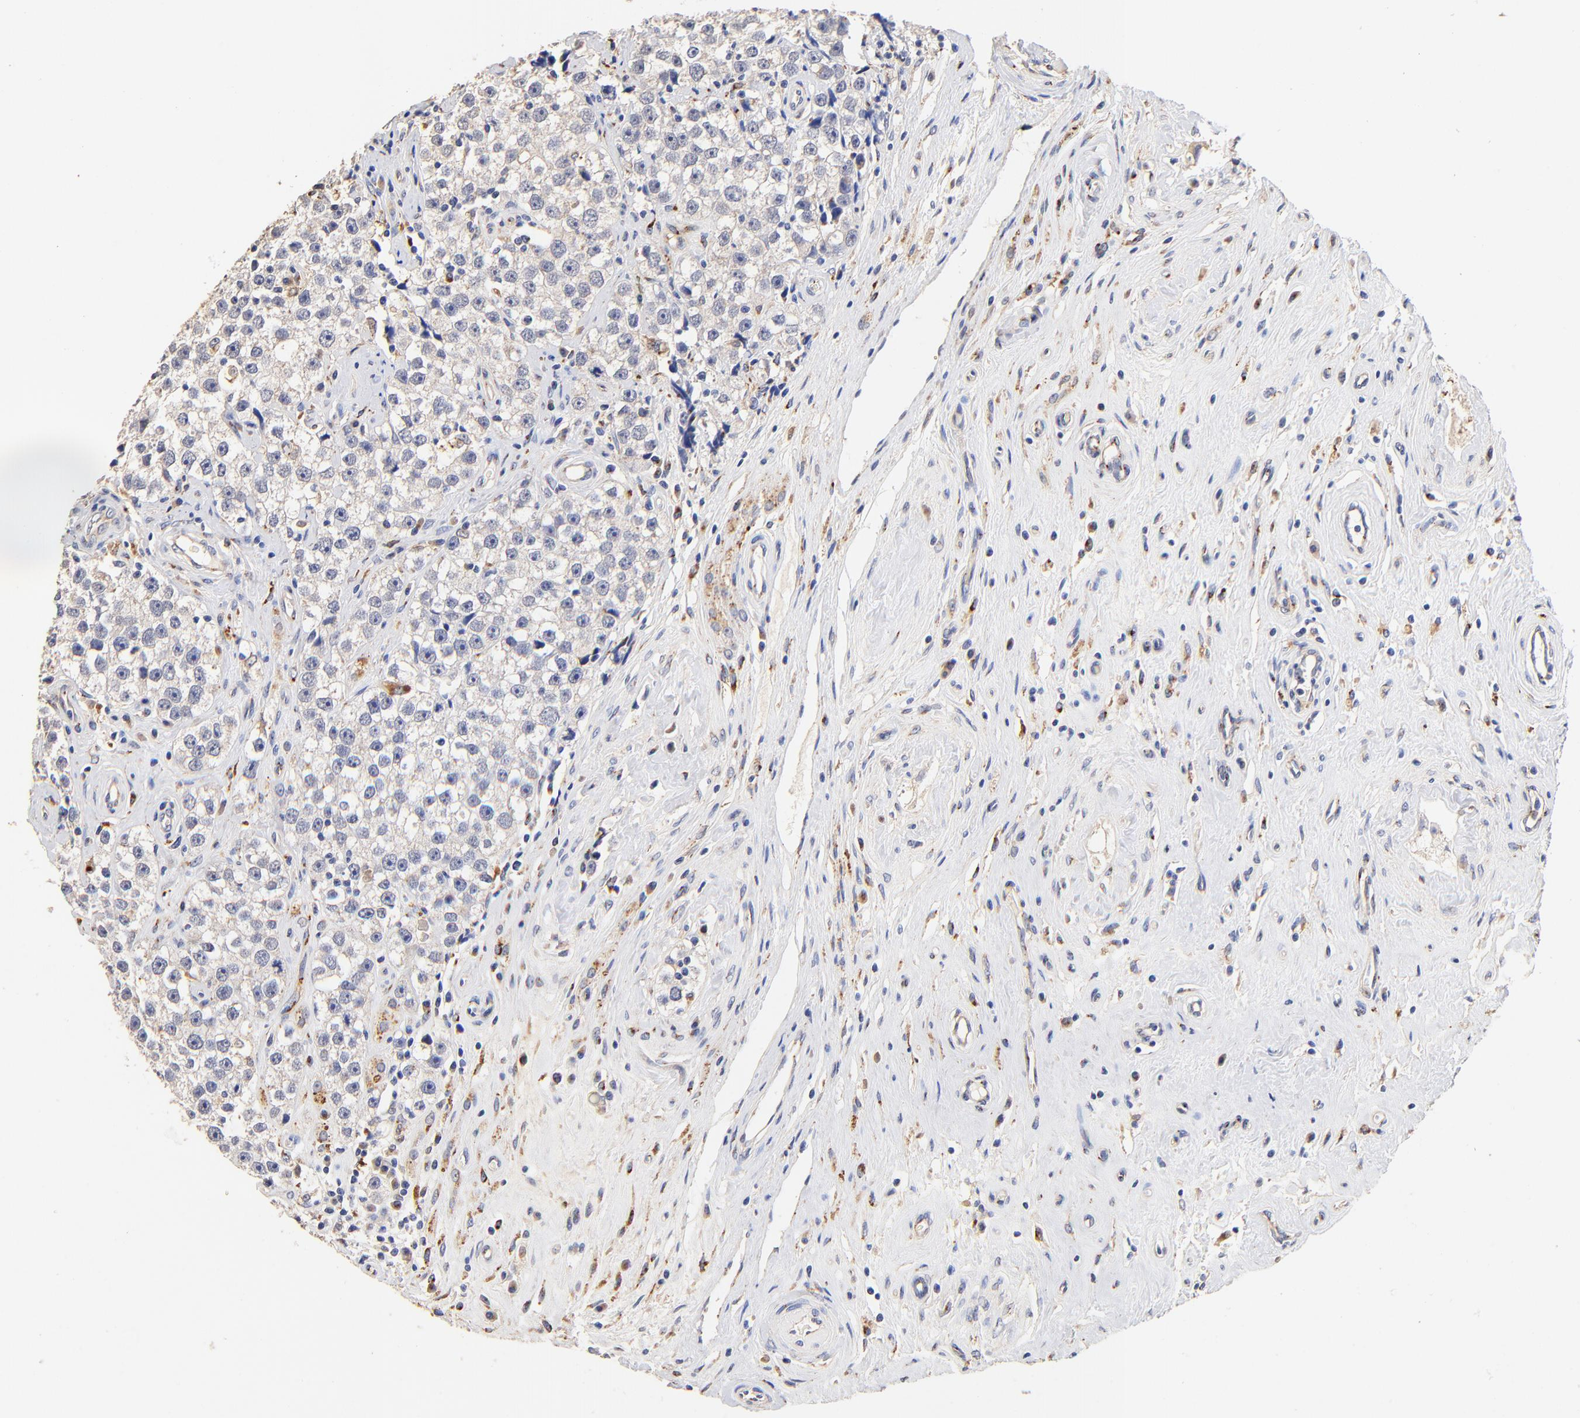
{"staining": {"intensity": "weak", "quantity": "<25%", "location": "cytoplasmic/membranous"}, "tissue": "testis cancer", "cell_type": "Tumor cells", "image_type": "cancer", "snomed": [{"axis": "morphology", "description": "Seminoma, NOS"}, {"axis": "topography", "description": "Testis"}], "caption": "The IHC histopathology image has no significant positivity in tumor cells of testis cancer tissue.", "gene": "FMNL3", "patient": {"sex": "male", "age": 32}}